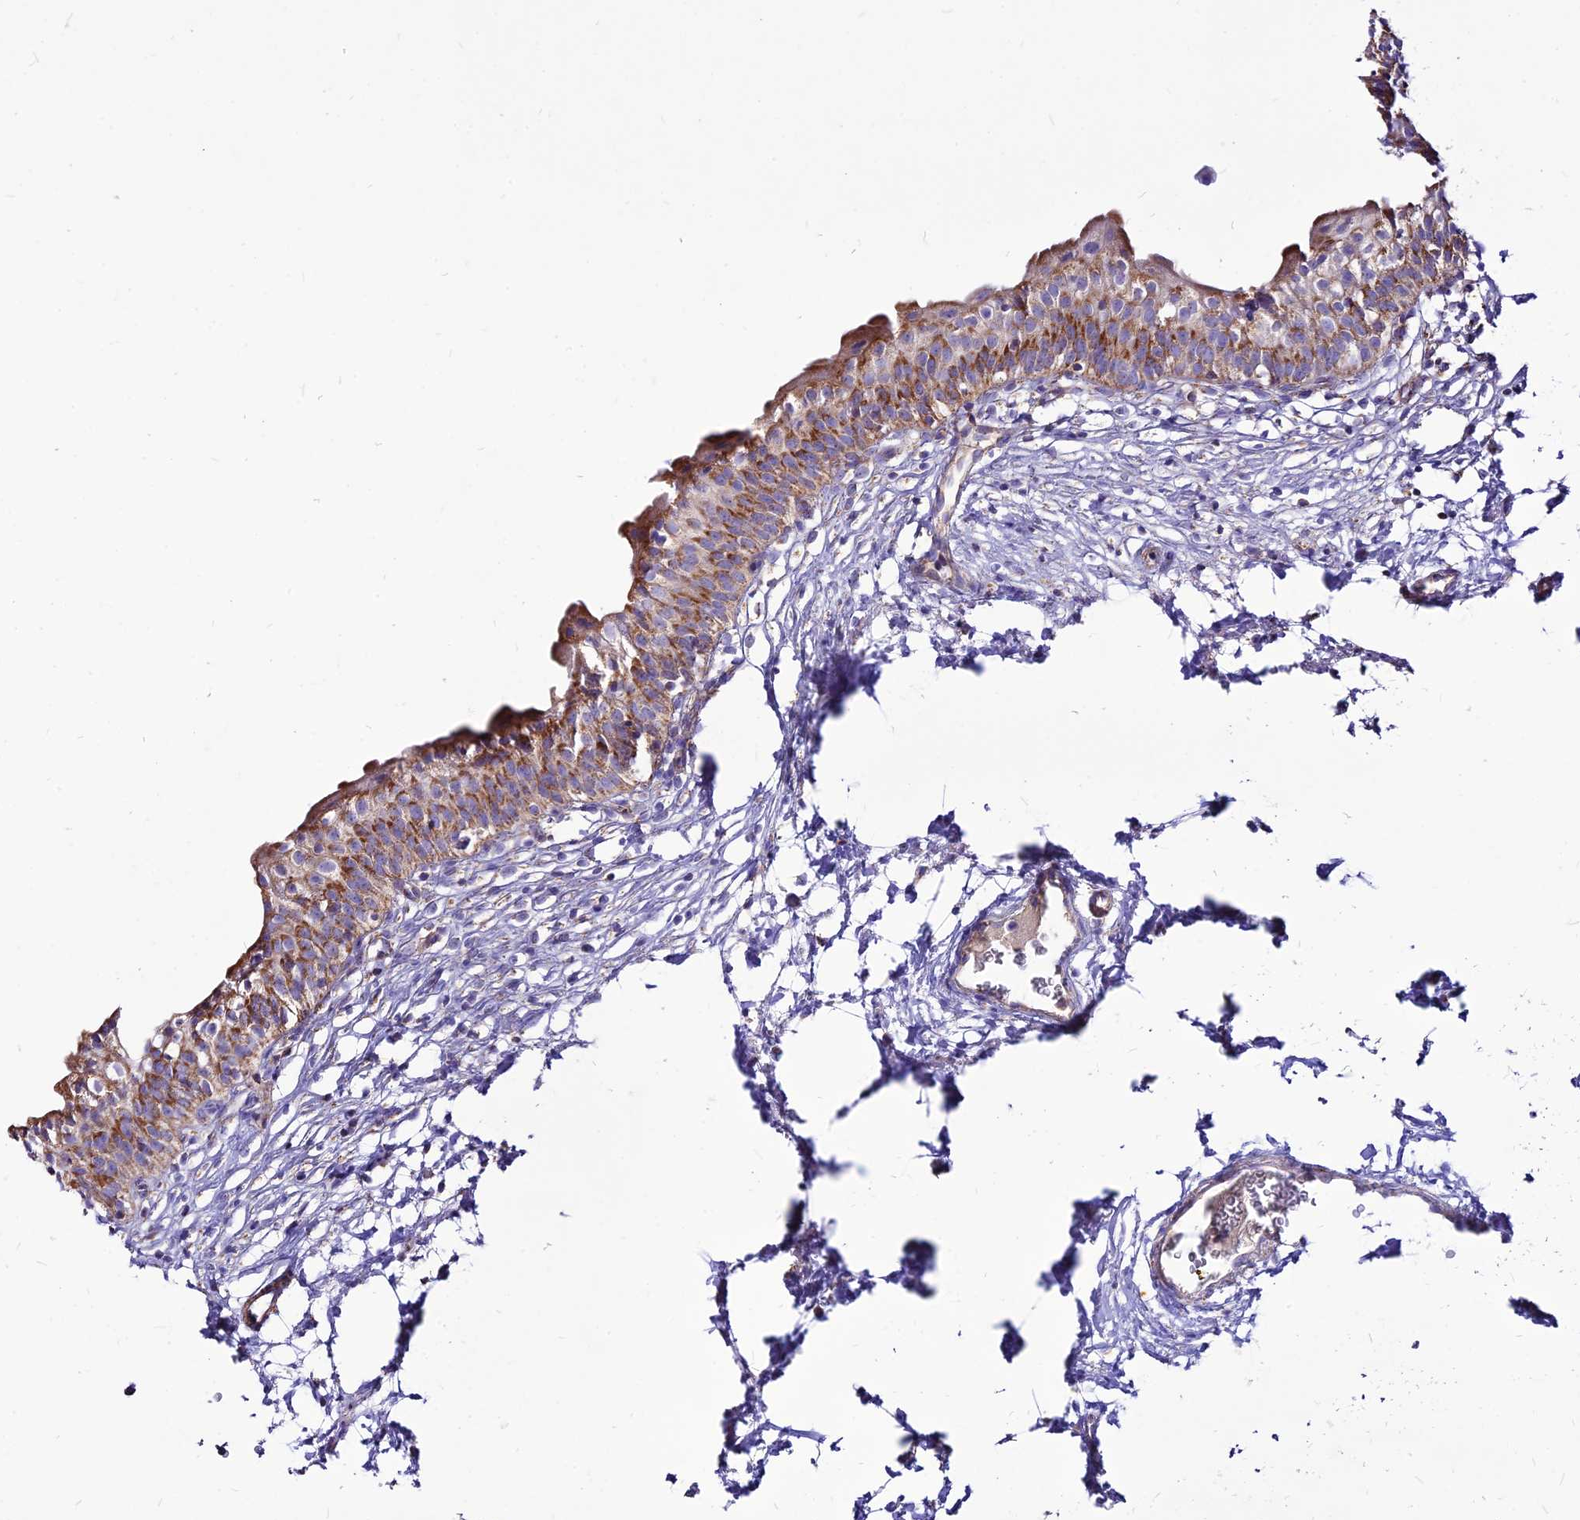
{"staining": {"intensity": "moderate", "quantity": ">75%", "location": "cytoplasmic/membranous"}, "tissue": "urinary bladder", "cell_type": "Urothelial cells", "image_type": "normal", "snomed": [{"axis": "morphology", "description": "Normal tissue, NOS"}, {"axis": "topography", "description": "Urinary bladder"}], "caption": "The photomicrograph shows immunohistochemical staining of unremarkable urinary bladder. There is moderate cytoplasmic/membranous staining is seen in about >75% of urothelial cells. Immunohistochemistry (ihc) stains the protein in brown and the nuclei are stained blue.", "gene": "ECI1", "patient": {"sex": "male", "age": 55}}